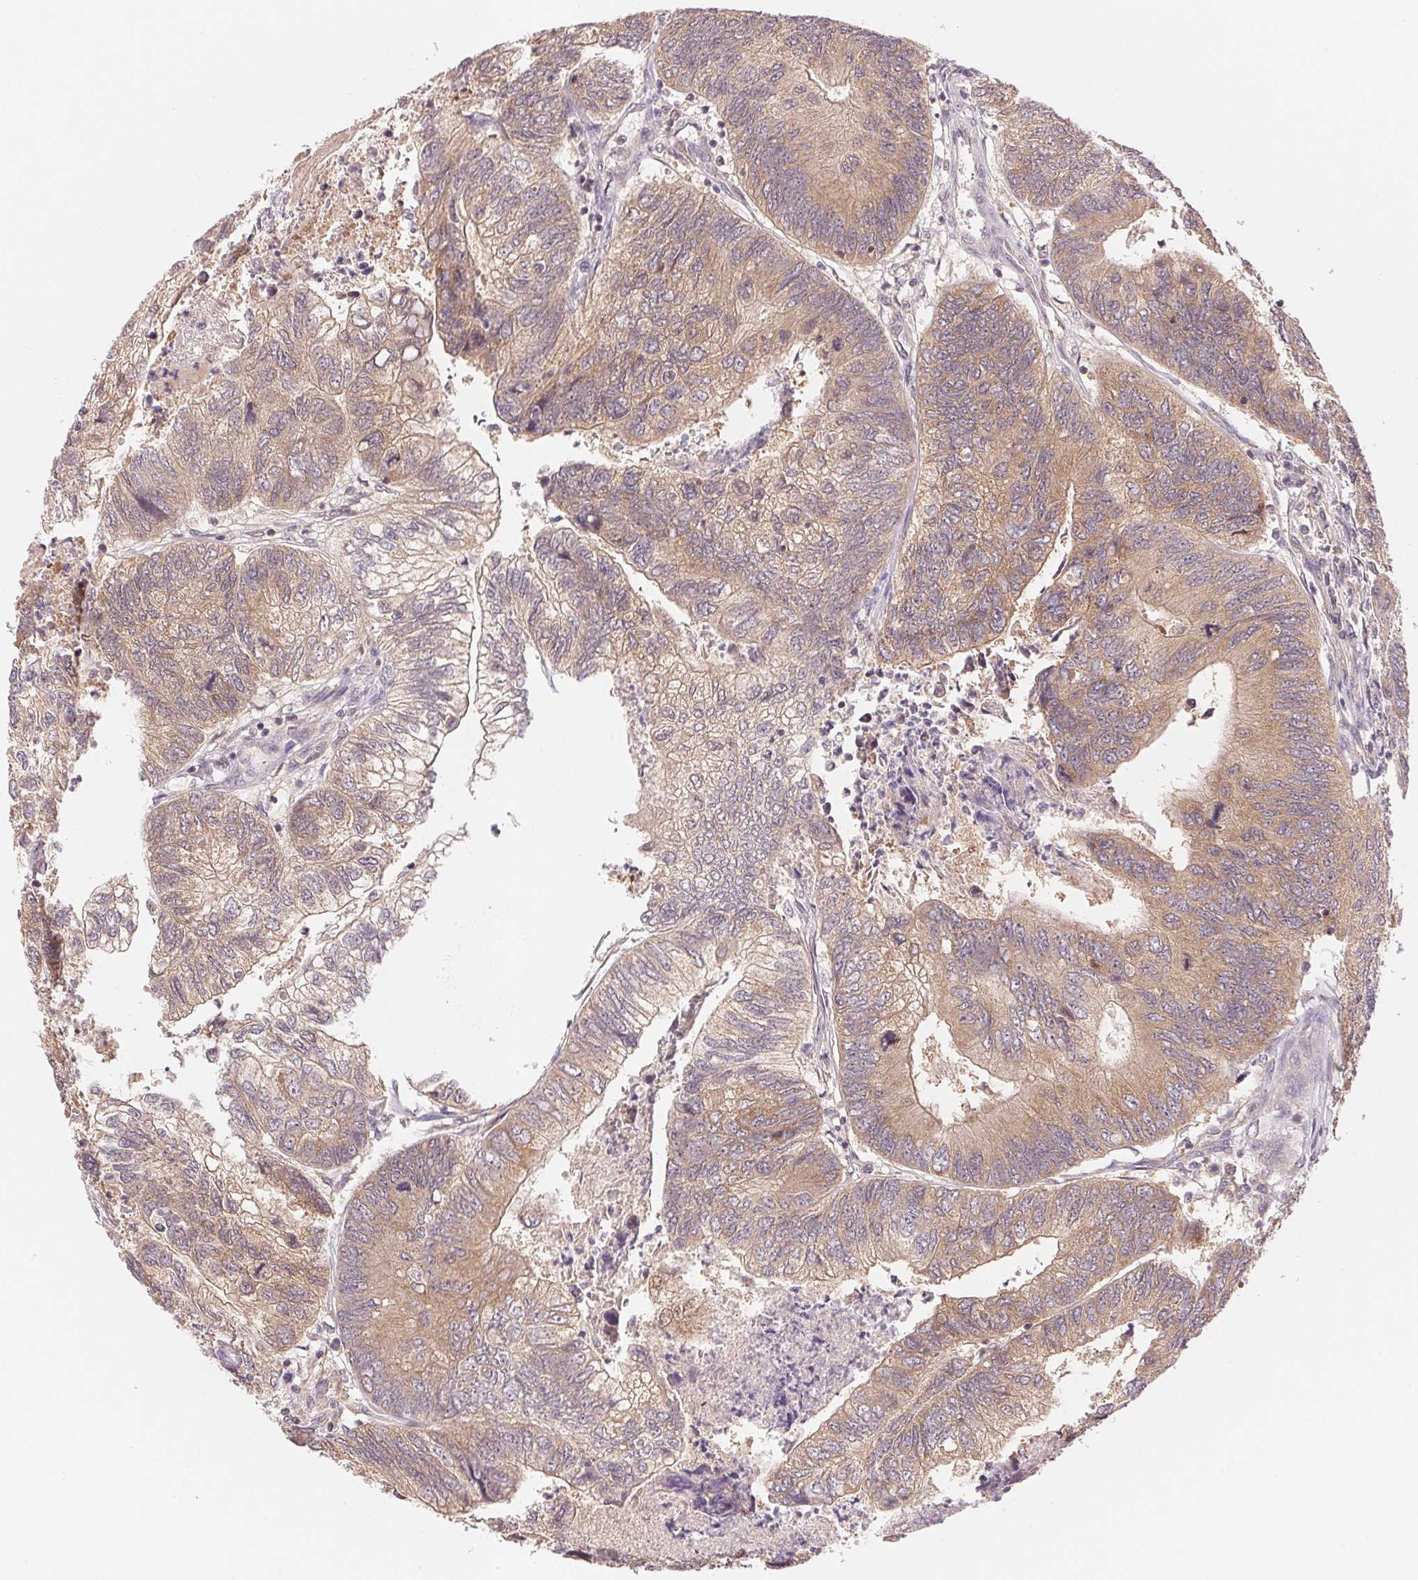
{"staining": {"intensity": "moderate", "quantity": ">75%", "location": "cytoplasmic/membranous"}, "tissue": "colorectal cancer", "cell_type": "Tumor cells", "image_type": "cancer", "snomed": [{"axis": "morphology", "description": "Adenocarcinoma, NOS"}, {"axis": "topography", "description": "Colon"}], "caption": "Human colorectal cancer (adenocarcinoma) stained for a protein (brown) exhibits moderate cytoplasmic/membranous positive expression in approximately >75% of tumor cells.", "gene": "BNIP5", "patient": {"sex": "female", "age": 67}}